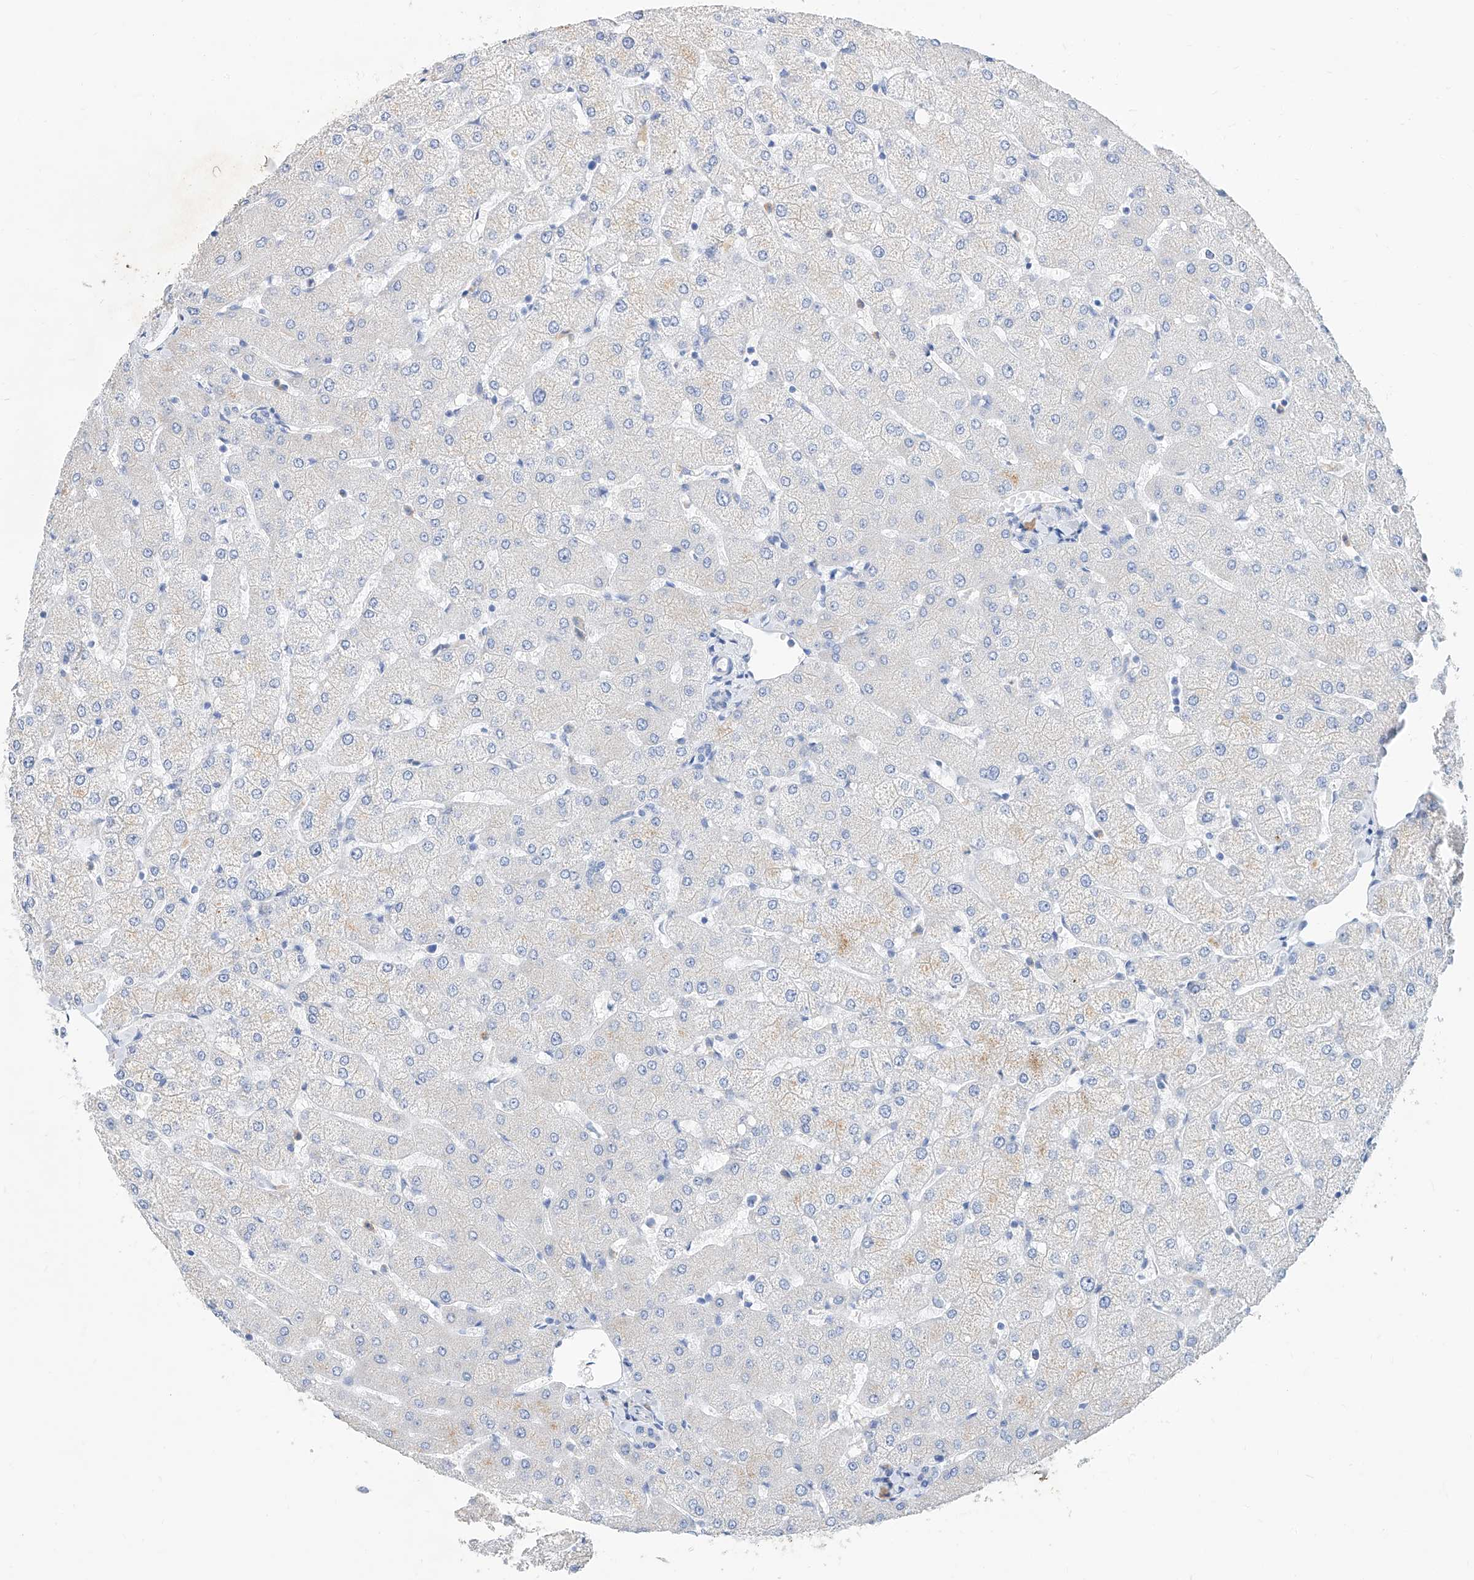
{"staining": {"intensity": "negative", "quantity": "none", "location": "none"}, "tissue": "liver", "cell_type": "Cholangiocytes", "image_type": "normal", "snomed": [{"axis": "morphology", "description": "Normal tissue, NOS"}, {"axis": "topography", "description": "Liver"}], "caption": "Immunohistochemistry (IHC) of normal human liver displays no positivity in cholangiocytes. The staining is performed using DAB (3,3'-diaminobenzidine) brown chromogen with nuclei counter-stained in using hematoxylin.", "gene": "SLC25A29", "patient": {"sex": "female", "age": 54}}